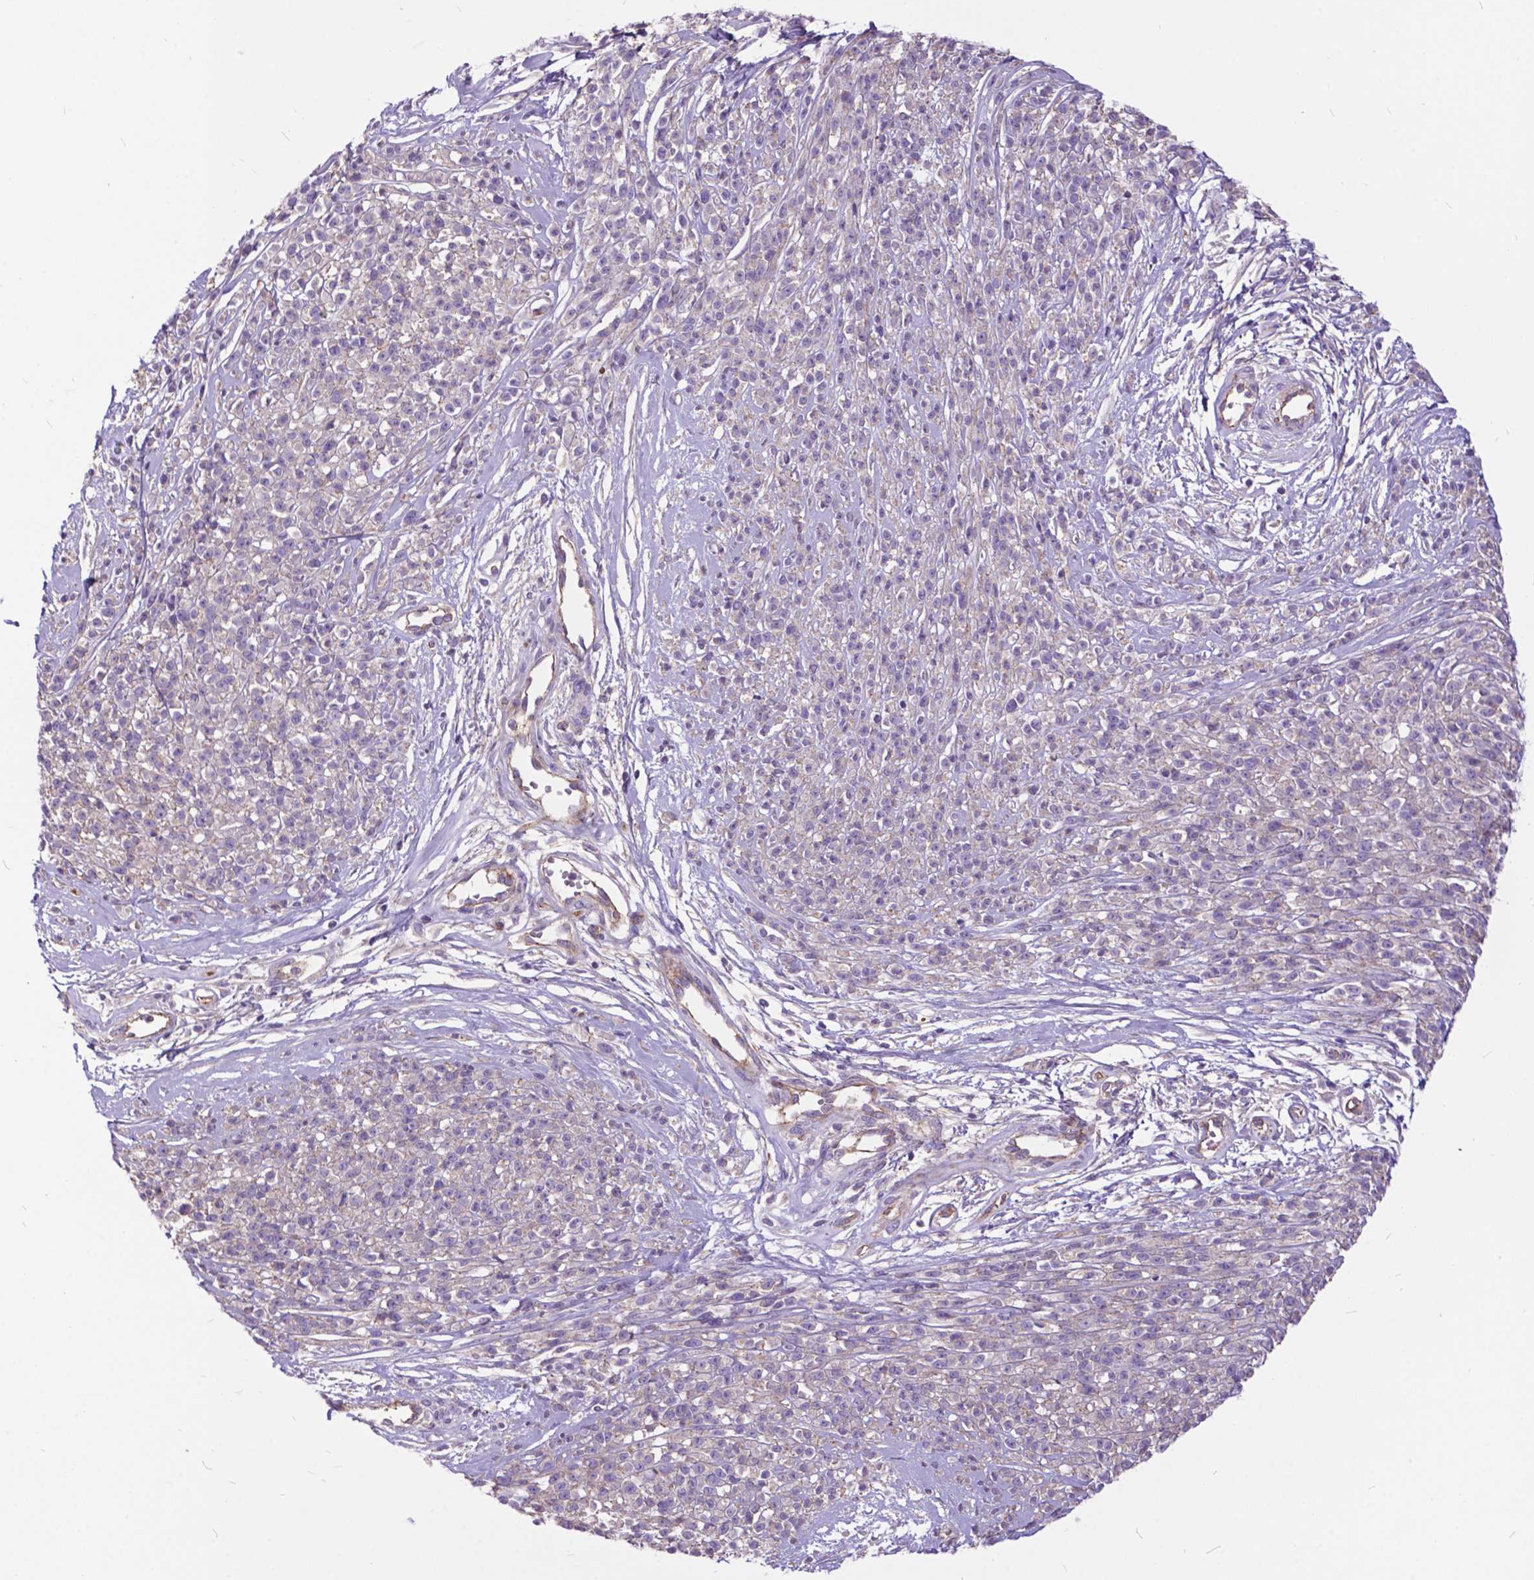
{"staining": {"intensity": "negative", "quantity": "none", "location": "none"}, "tissue": "melanoma", "cell_type": "Tumor cells", "image_type": "cancer", "snomed": [{"axis": "morphology", "description": "Malignant melanoma, NOS"}, {"axis": "topography", "description": "Skin"}, {"axis": "topography", "description": "Skin of trunk"}], "caption": "Immunohistochemistry of human melanoma reveals no staining in tumor cells. The staining is performed using DAB (3,3'-diaminobenzidine) brown chromogen with nuclei counter-stained in using hematoxylin.", "gene": "FLT4", "patient": {"sex": "male", "age": 74}}